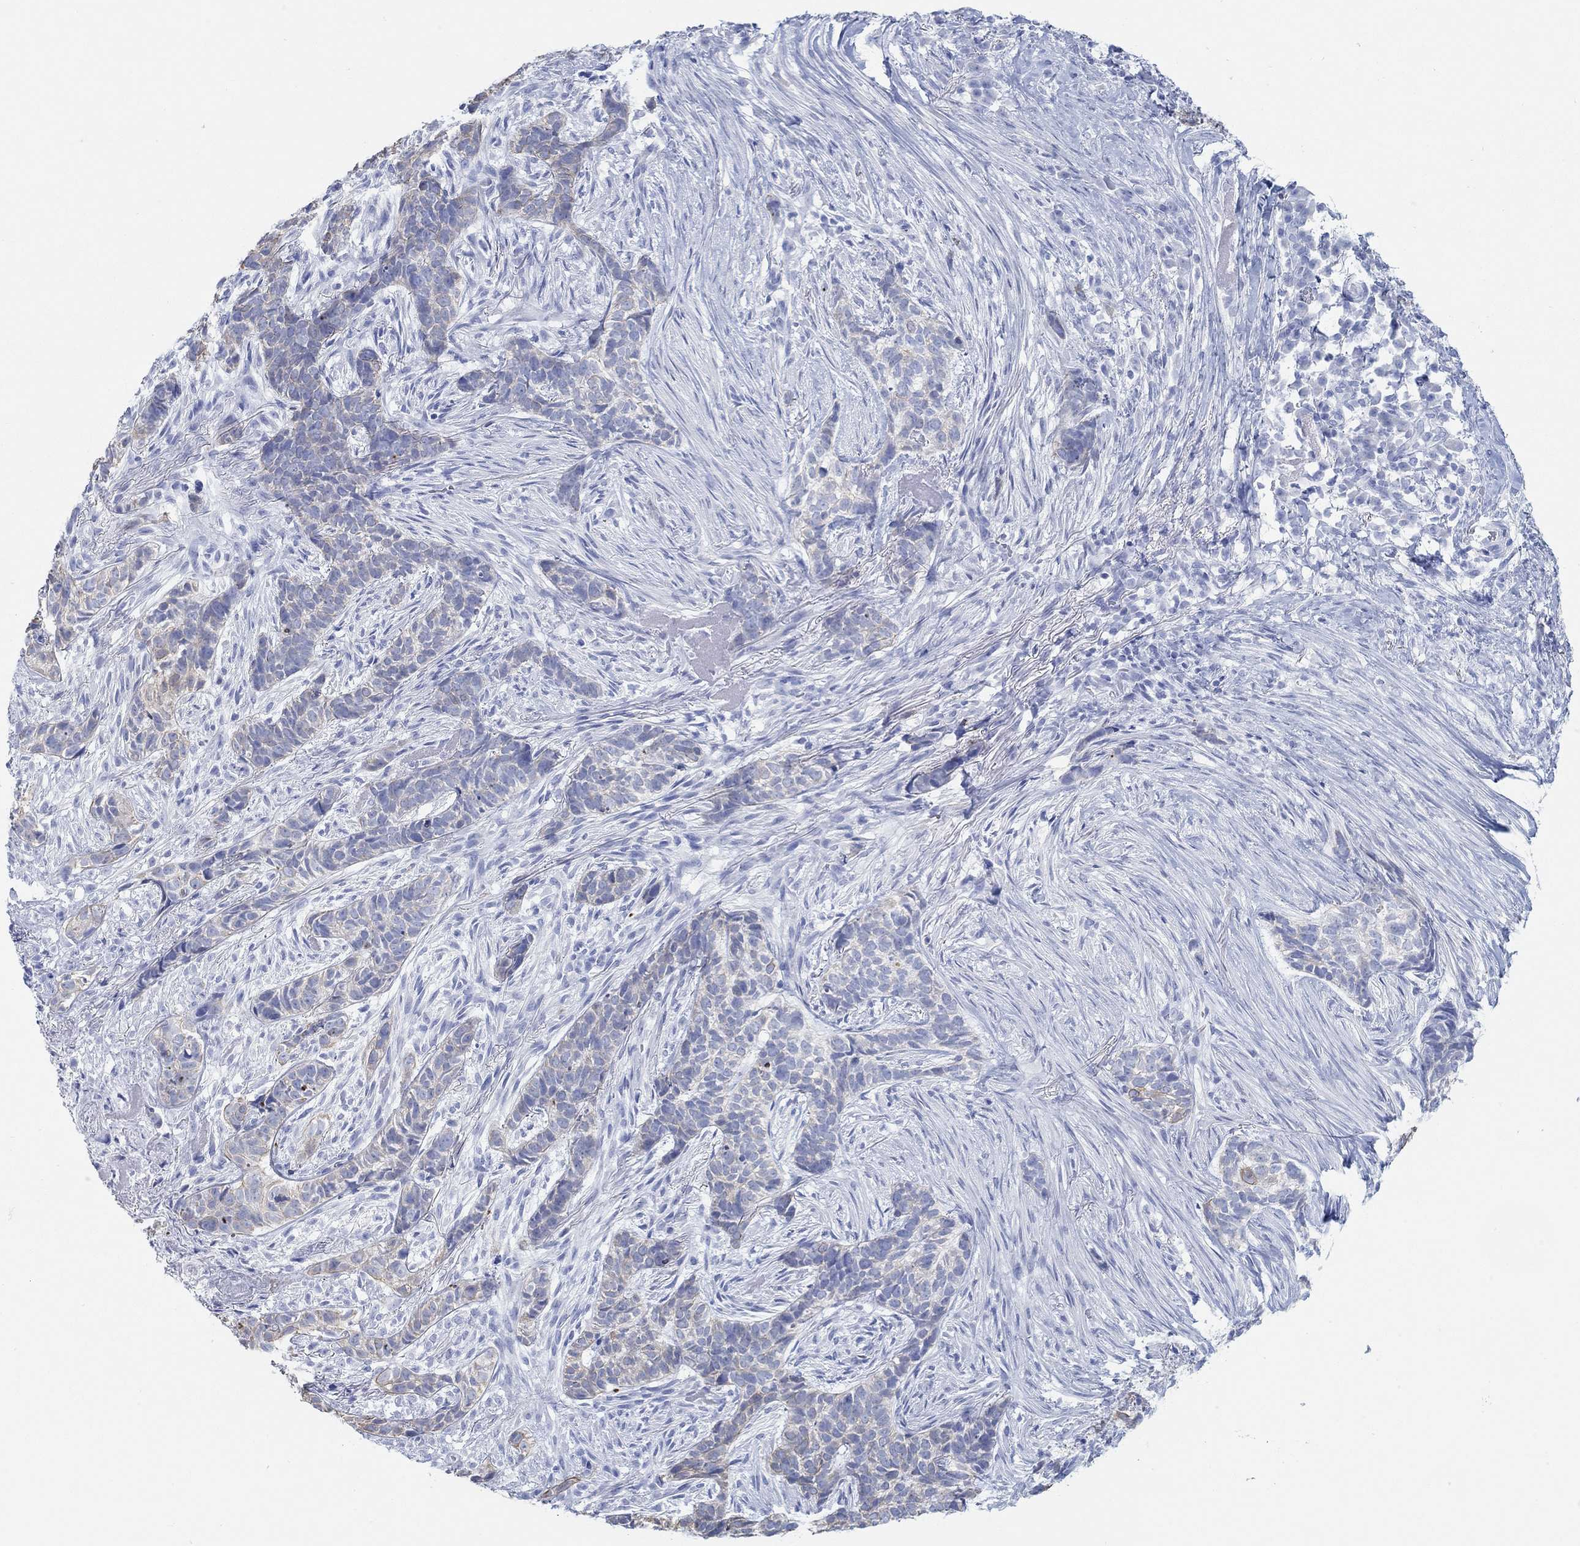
{"staining": {"intensity": "weak", "quantity": "<25%", "location": "cytoplasmic/membranous"}, "tissue": "skin cancer", "cell_type": "Tumor cells", "image_type": "cancer", "snomed": [{"axis": "morphology", "description": "Basal cell carcinoma"}, {"axis": "topography", "description": "Skin"}], "caption": "Immunohistochemistry of human skin cancer demonstrates no positivity in tumor cells.", "gene": "AK8", "patient": {"sex": "female", "age": 69}}